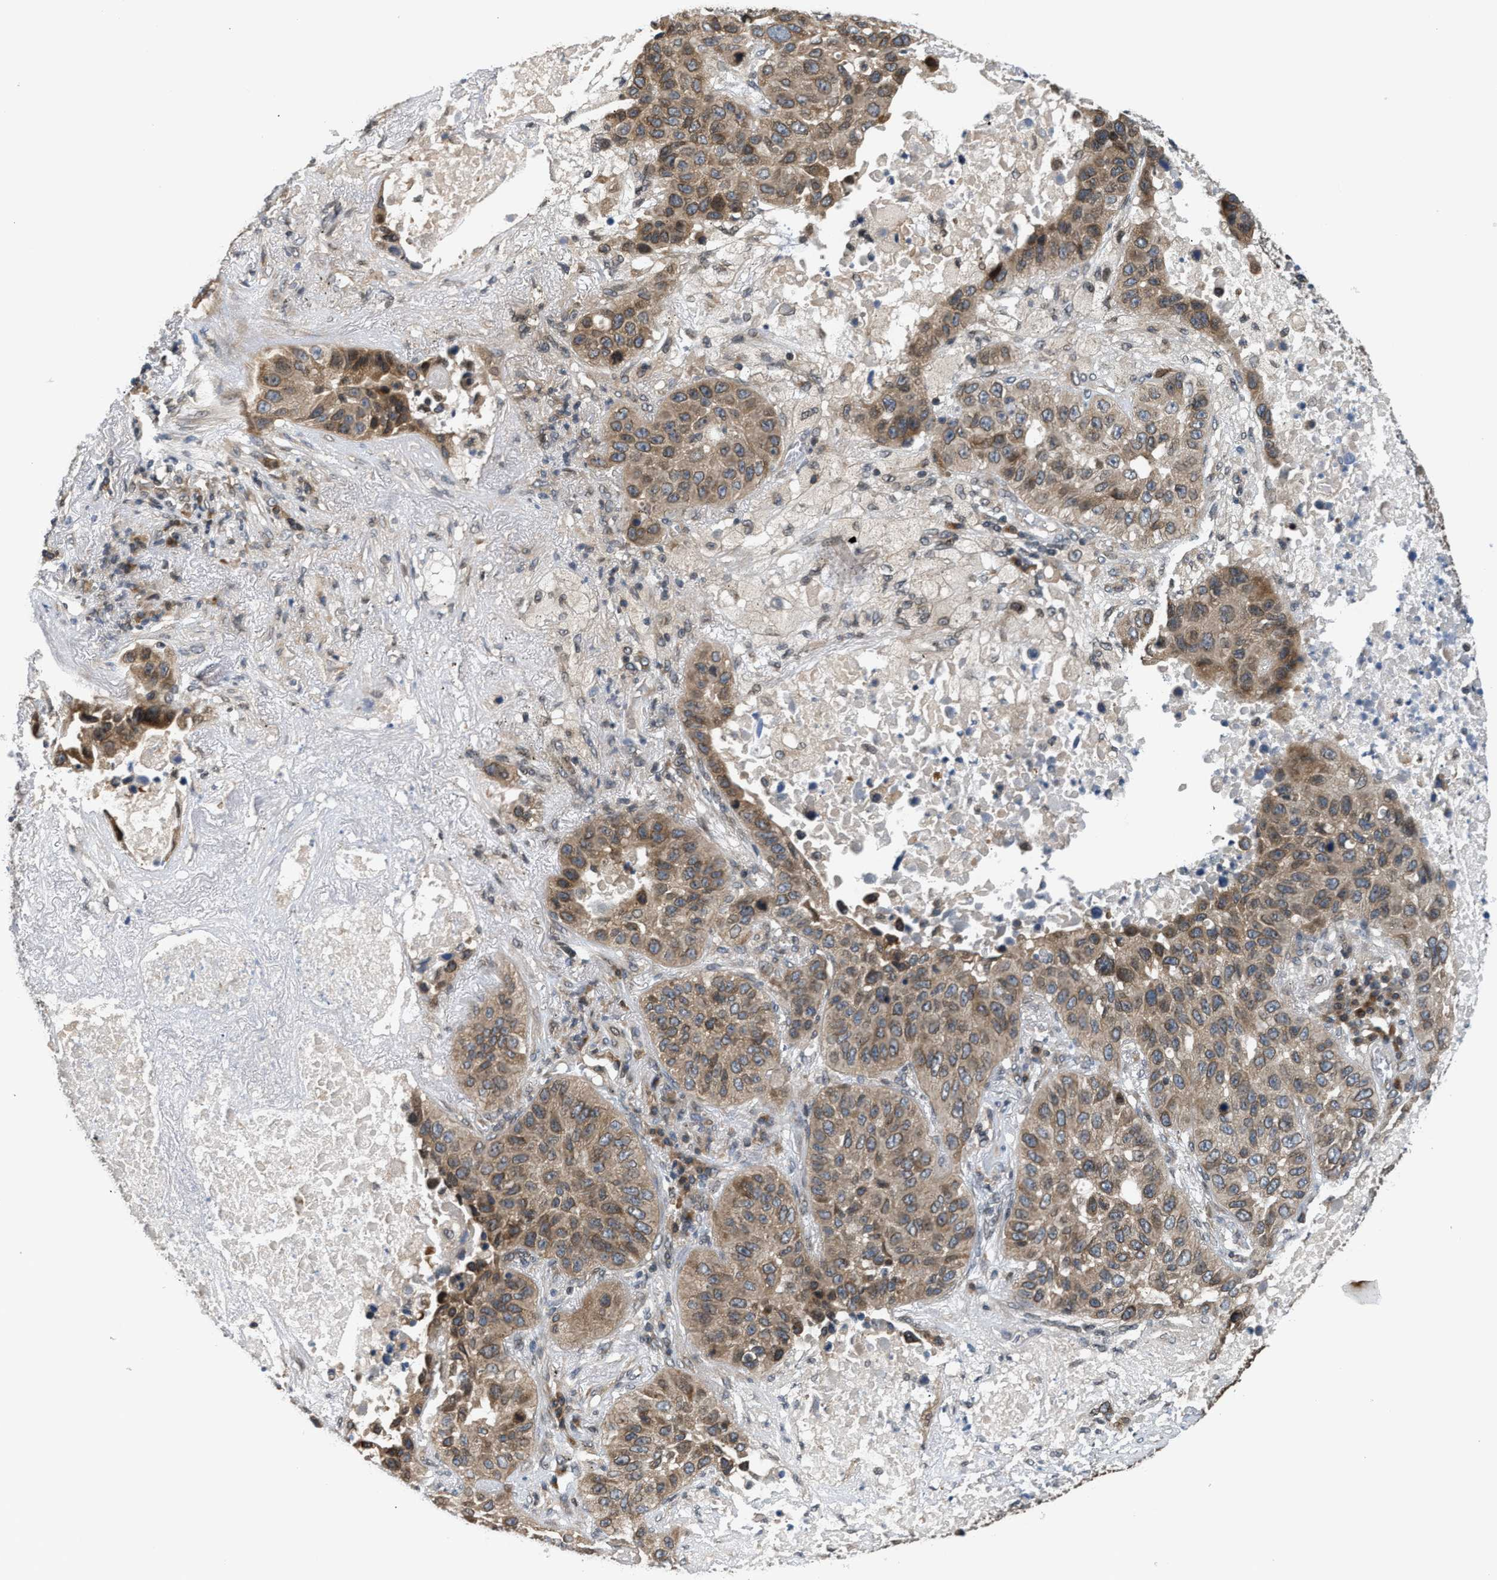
{"staining": {"intensity": "moderate", "quantity": ">75%", "location": "cytoplasmic/membranous"}, "tissue": "lung cancer", "cell_type": "Tumor cells", "image_type": "cancer", "snomed": [{"axis": "morphology", "description": "Squamous cell carcinoma, NOS"}, {"axis": "topography", "description": "Lung"}], "caption": "This is an image of immunohistochemistry (IHC) staining of squamous cell carcinoma (lung), which shows moderate positivity in the cytoplasmic/membranous of tumor cells.", "gene": "RAB29", "patient": {"sex": "male", "age": 57}}